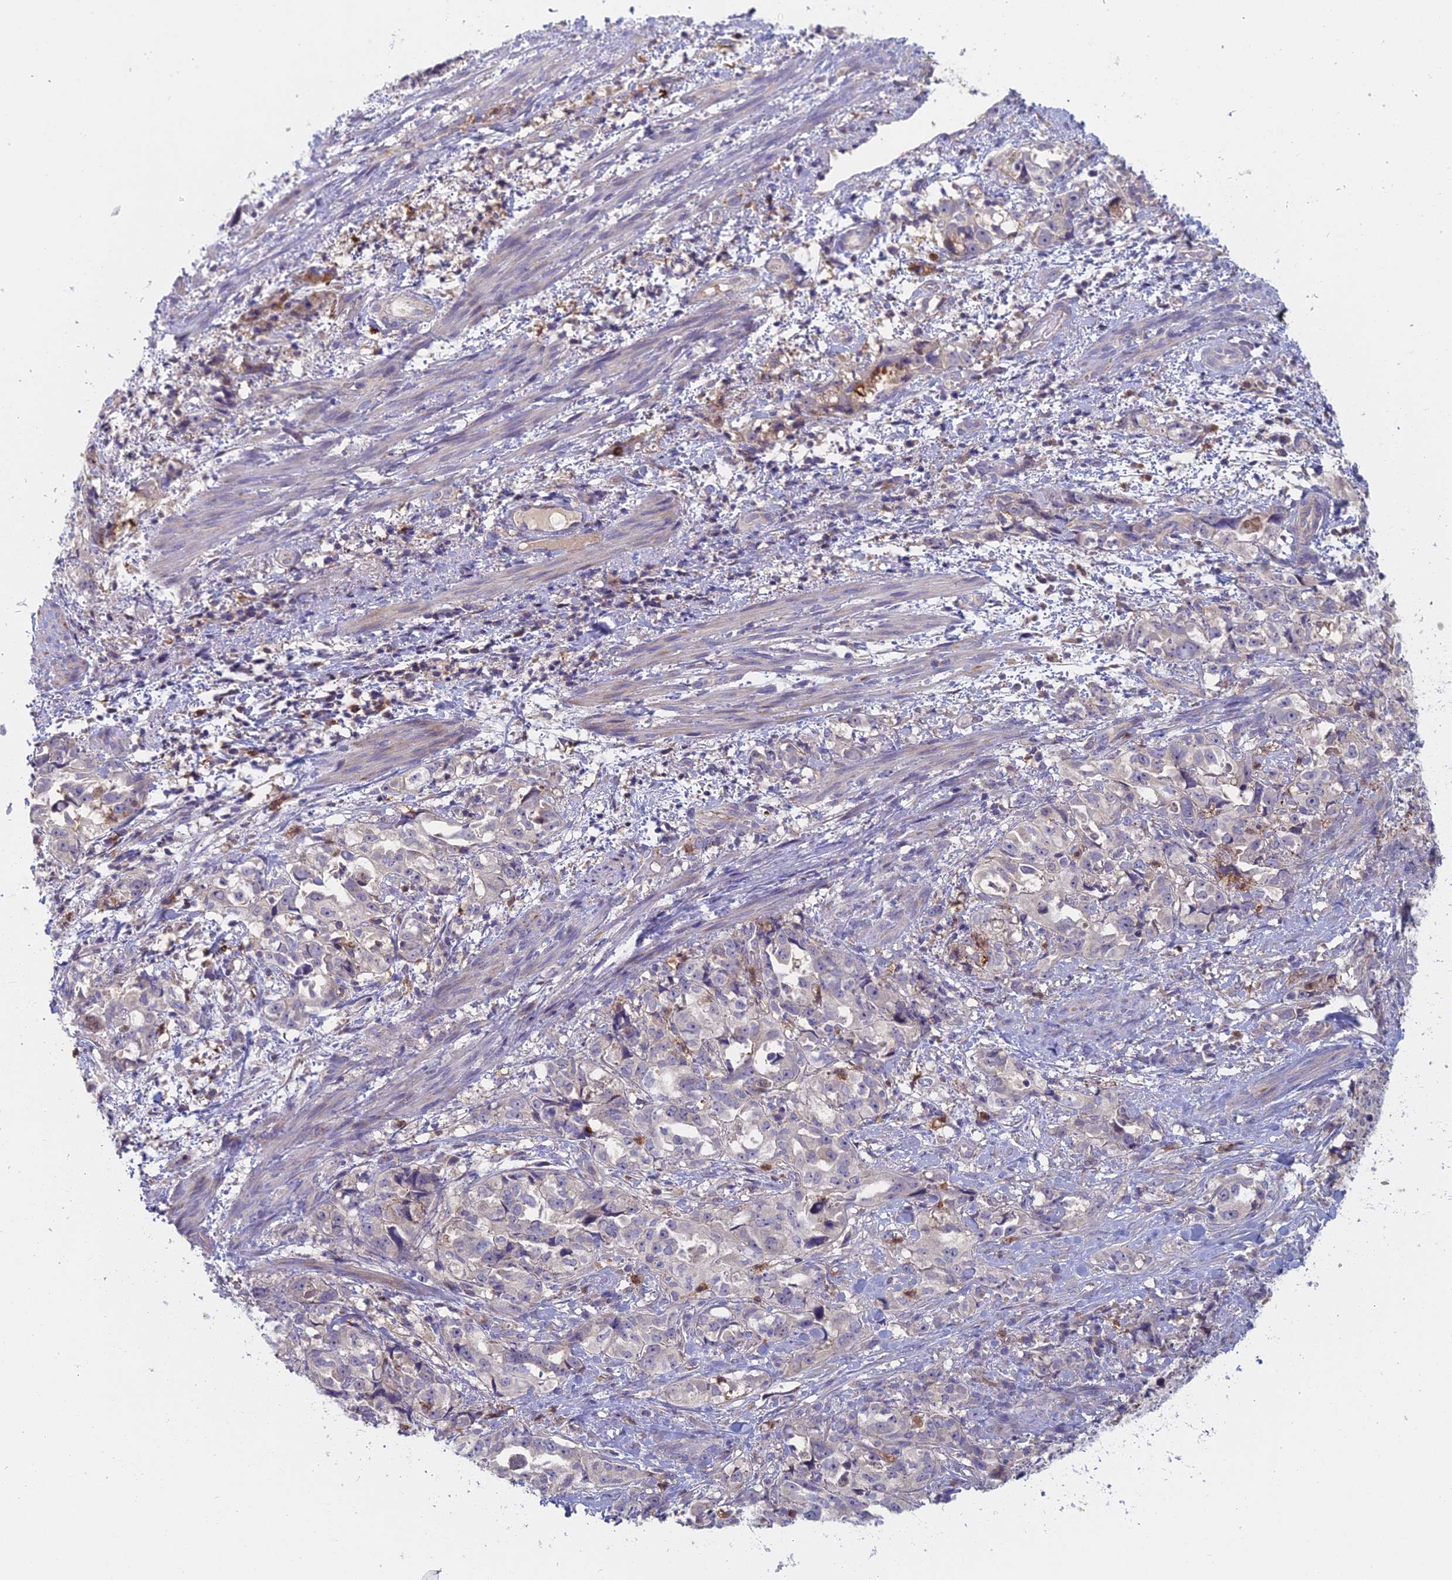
{"staining": {"intensity": "negative", "quantity": "none", "location": "none"}, "tissue": "endometrial cancer", "cell_type": "Tumor cells", "image_type": "cancer", "snomed": [{"axis": "morphology", "description": "Adenocarcinoma, NOS"}, {"axis": "topography", "description": "Endometrium"}], "caption": "Tumor cells are negative for protein expression in human endometrial cancer (adenocarcinoma).", "gene": "IFTAP", "patient": {"sex": "female", "age": 65}}